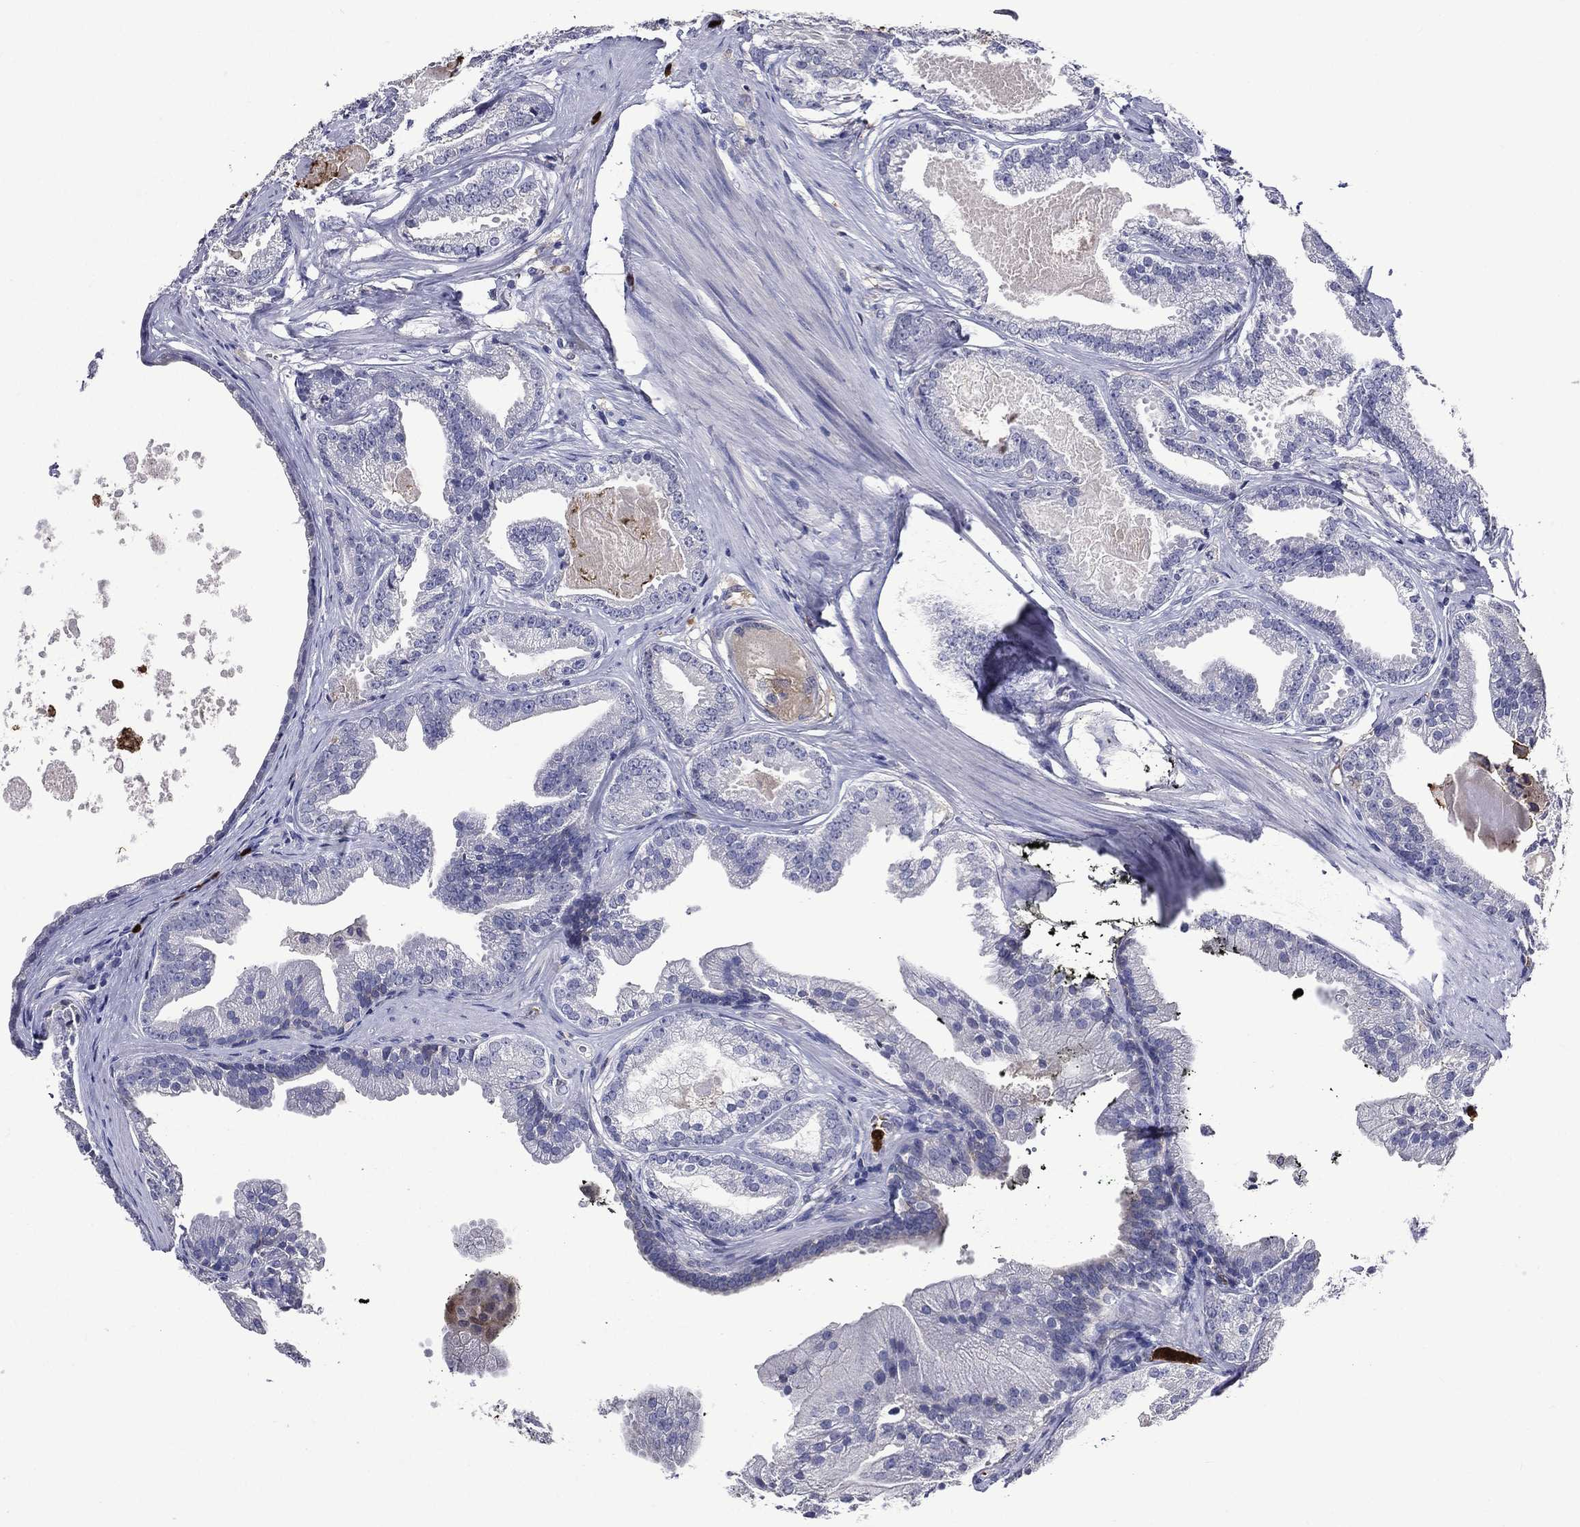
{"staining": {"intensity": "negative", "quantity": "none", "location": "none"}, "tissue": "prostate cancer", "cell_type": "Tumor cells", "image_type": "cancer", "snomed": [{"axis": "morphology", "description": "Adenocarcinoma, NOS"}, {"axis": "morphology", "description": "Adenocarcinoma, High grade"}, {"axis": "topography", "description": "Prostate"}], "caption": "A photomicrograph of prostate adenocarcinoma stained for a protein exhibits no brown staining in tumor cells.", "gene": "GPR171", "patient": {"sex": "male", "age": 64}}